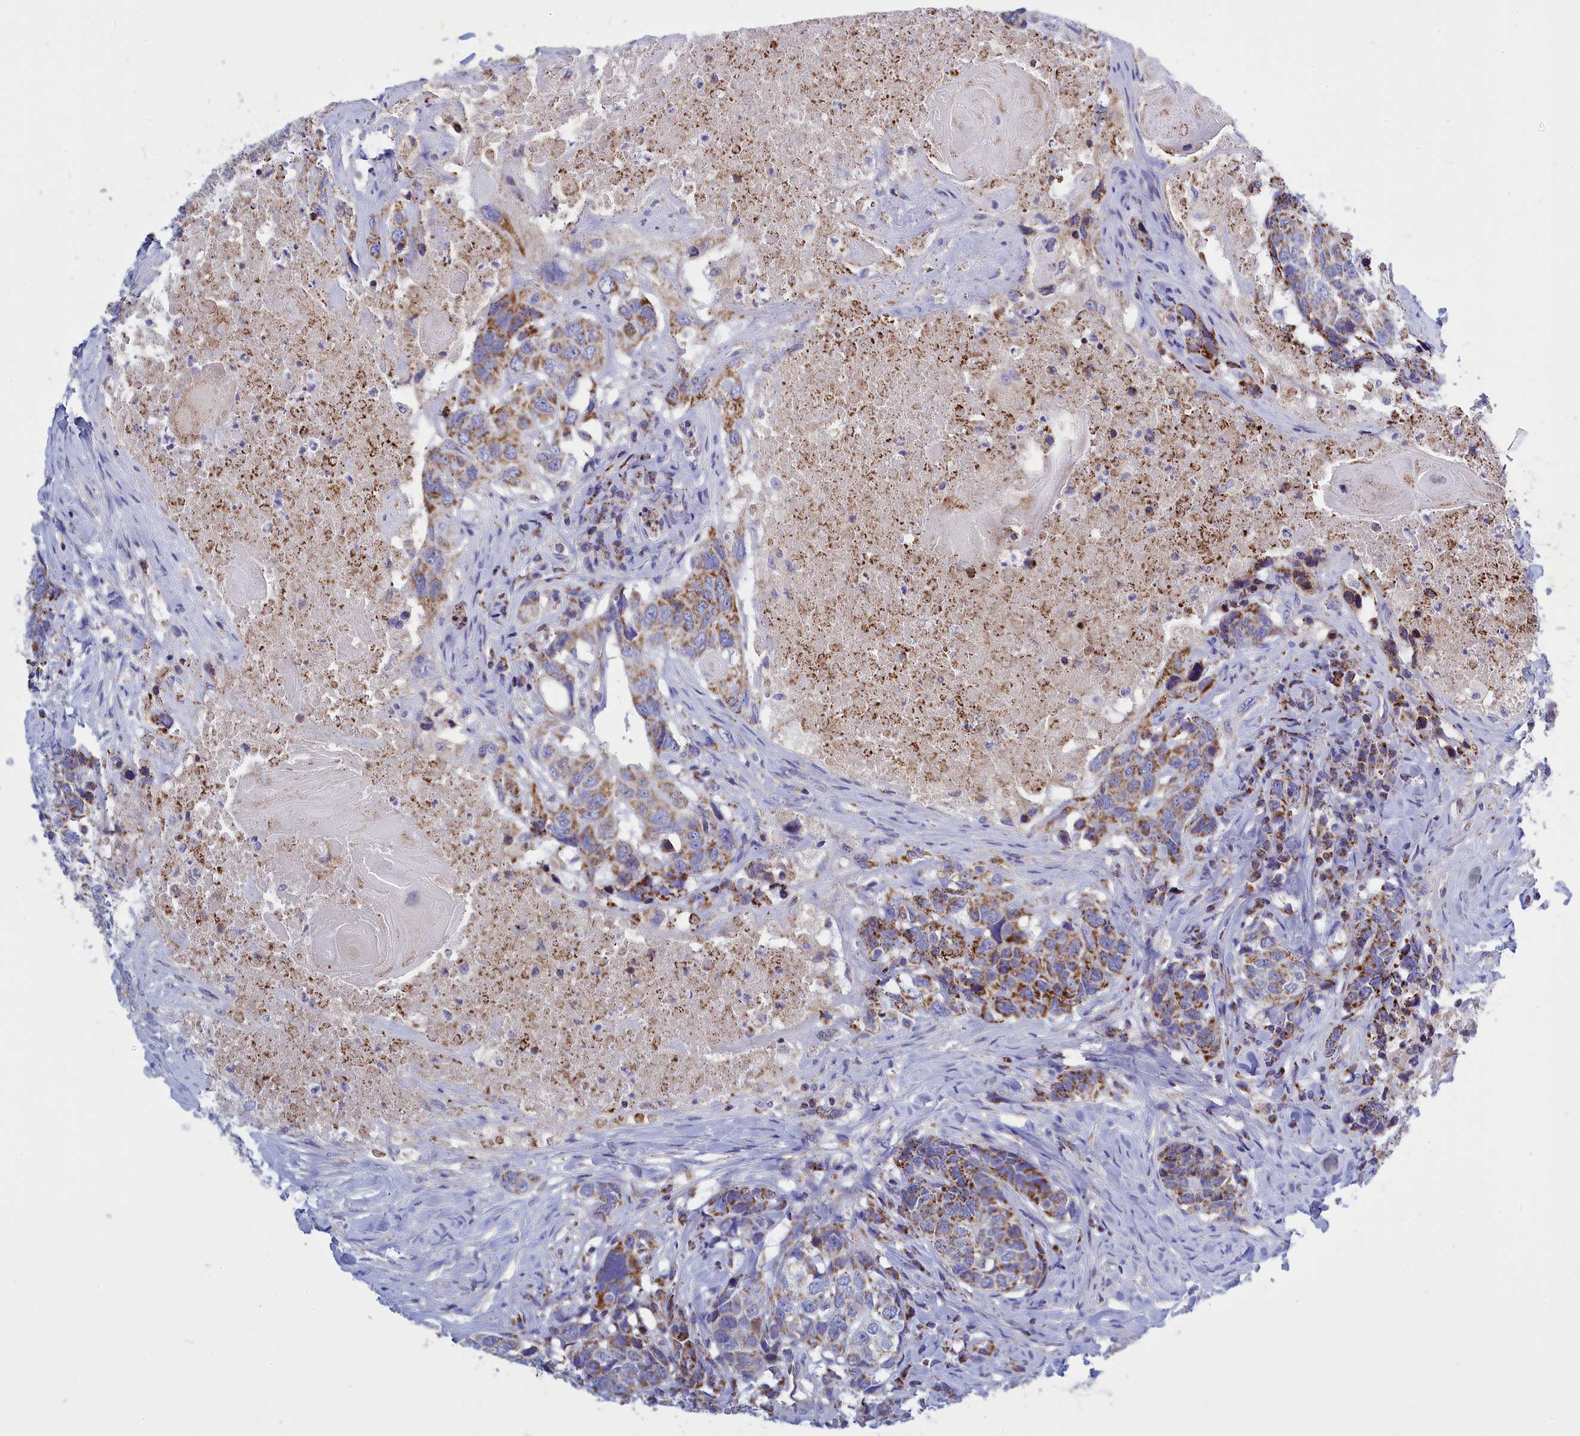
{"staining": {"intensity": "moderate", "quantity": ">75%", "location": "cytoplasmic/membranous"}, "tissue": "head and neck cancer", "cell_type": "Tumor cells", "image_type": "cancer", "snomed": [{"axis": "morphology", "description": "Squamous cell carcinoma, NOS"}, {"axis": "topography", "description": "Head-Neck"}], "caption": "Head and neck cancer (squamous cell carcinoma) was stained to show a protein in brown. There is medium levels of moderate cytoplasmic/membranous expression in about >75% of tumor cells. The staining was performed using DAB, with brown indicating positive protein expression. Nuclei are stained blue with hematoxylin.", "gene": "CCRL2", "patient": {"sex": "male", "age": 66}}